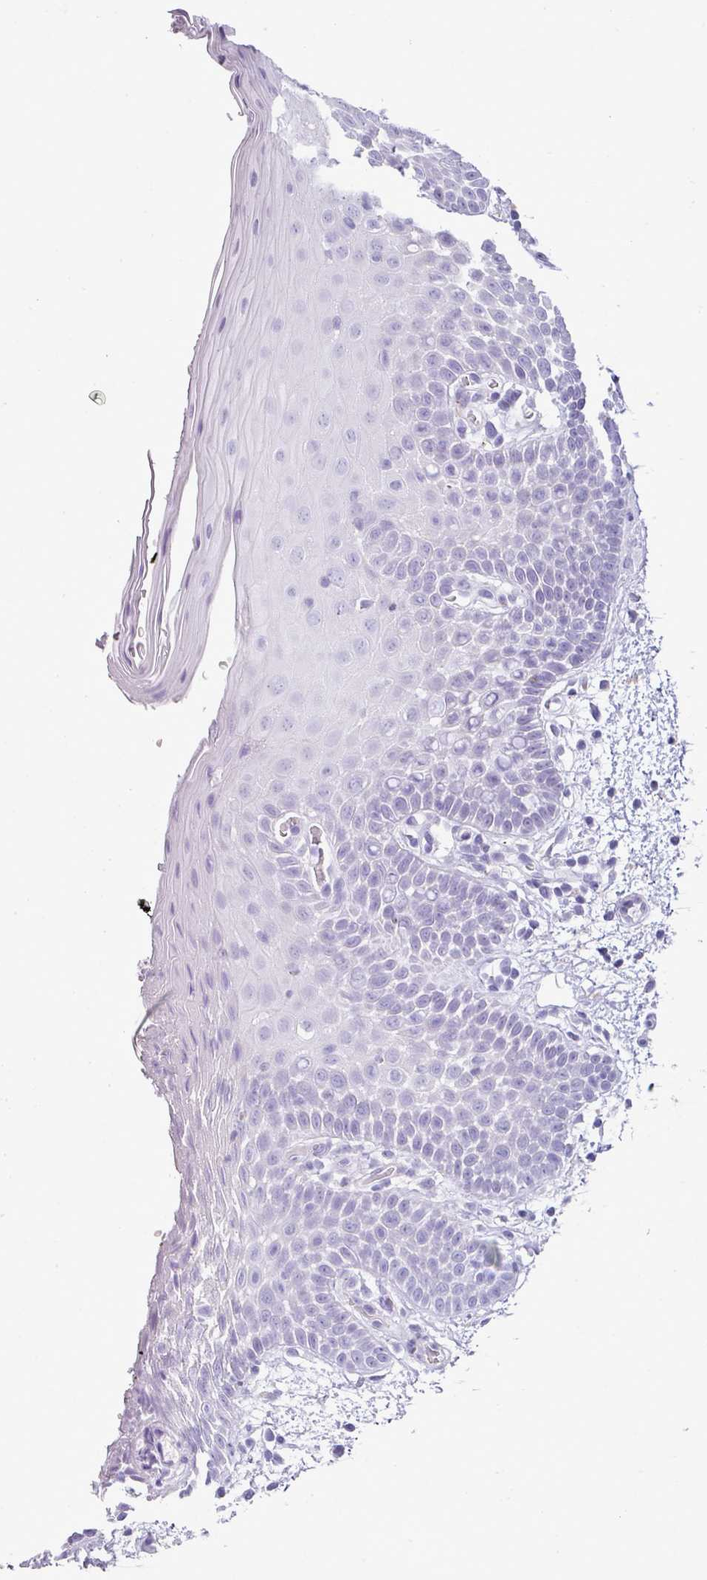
{"staining": {"intensity": "negative", "quantity": "none", "location": "none"}, "tissue": "oral mucosa", "cell_type": "Squamous epithelial cells", "image_type": "normal", "snomed": [{"axis": "morphology", "description": "Normal tissue, NOS"}, {"axis": "morphology", "description": "Squamous cell carcinoma, NOS"}, {"axis": "topography", "description": "Oral tissue"}, {"axis": "topography", "description": "Tounge, NOS"}, {"axis": "topography", "description": "Head-Neck"}], "caption": "Squamous epithelial cells show no significant positivity in normal oral mucosa. The staining is performed using DAB (3,3'-diaminobenzidine) brown chromogen with nuclei counter-stained in using hematoxylin.", "gene": "ZNF568", "patient": {"sex": "male", "age": 76}}